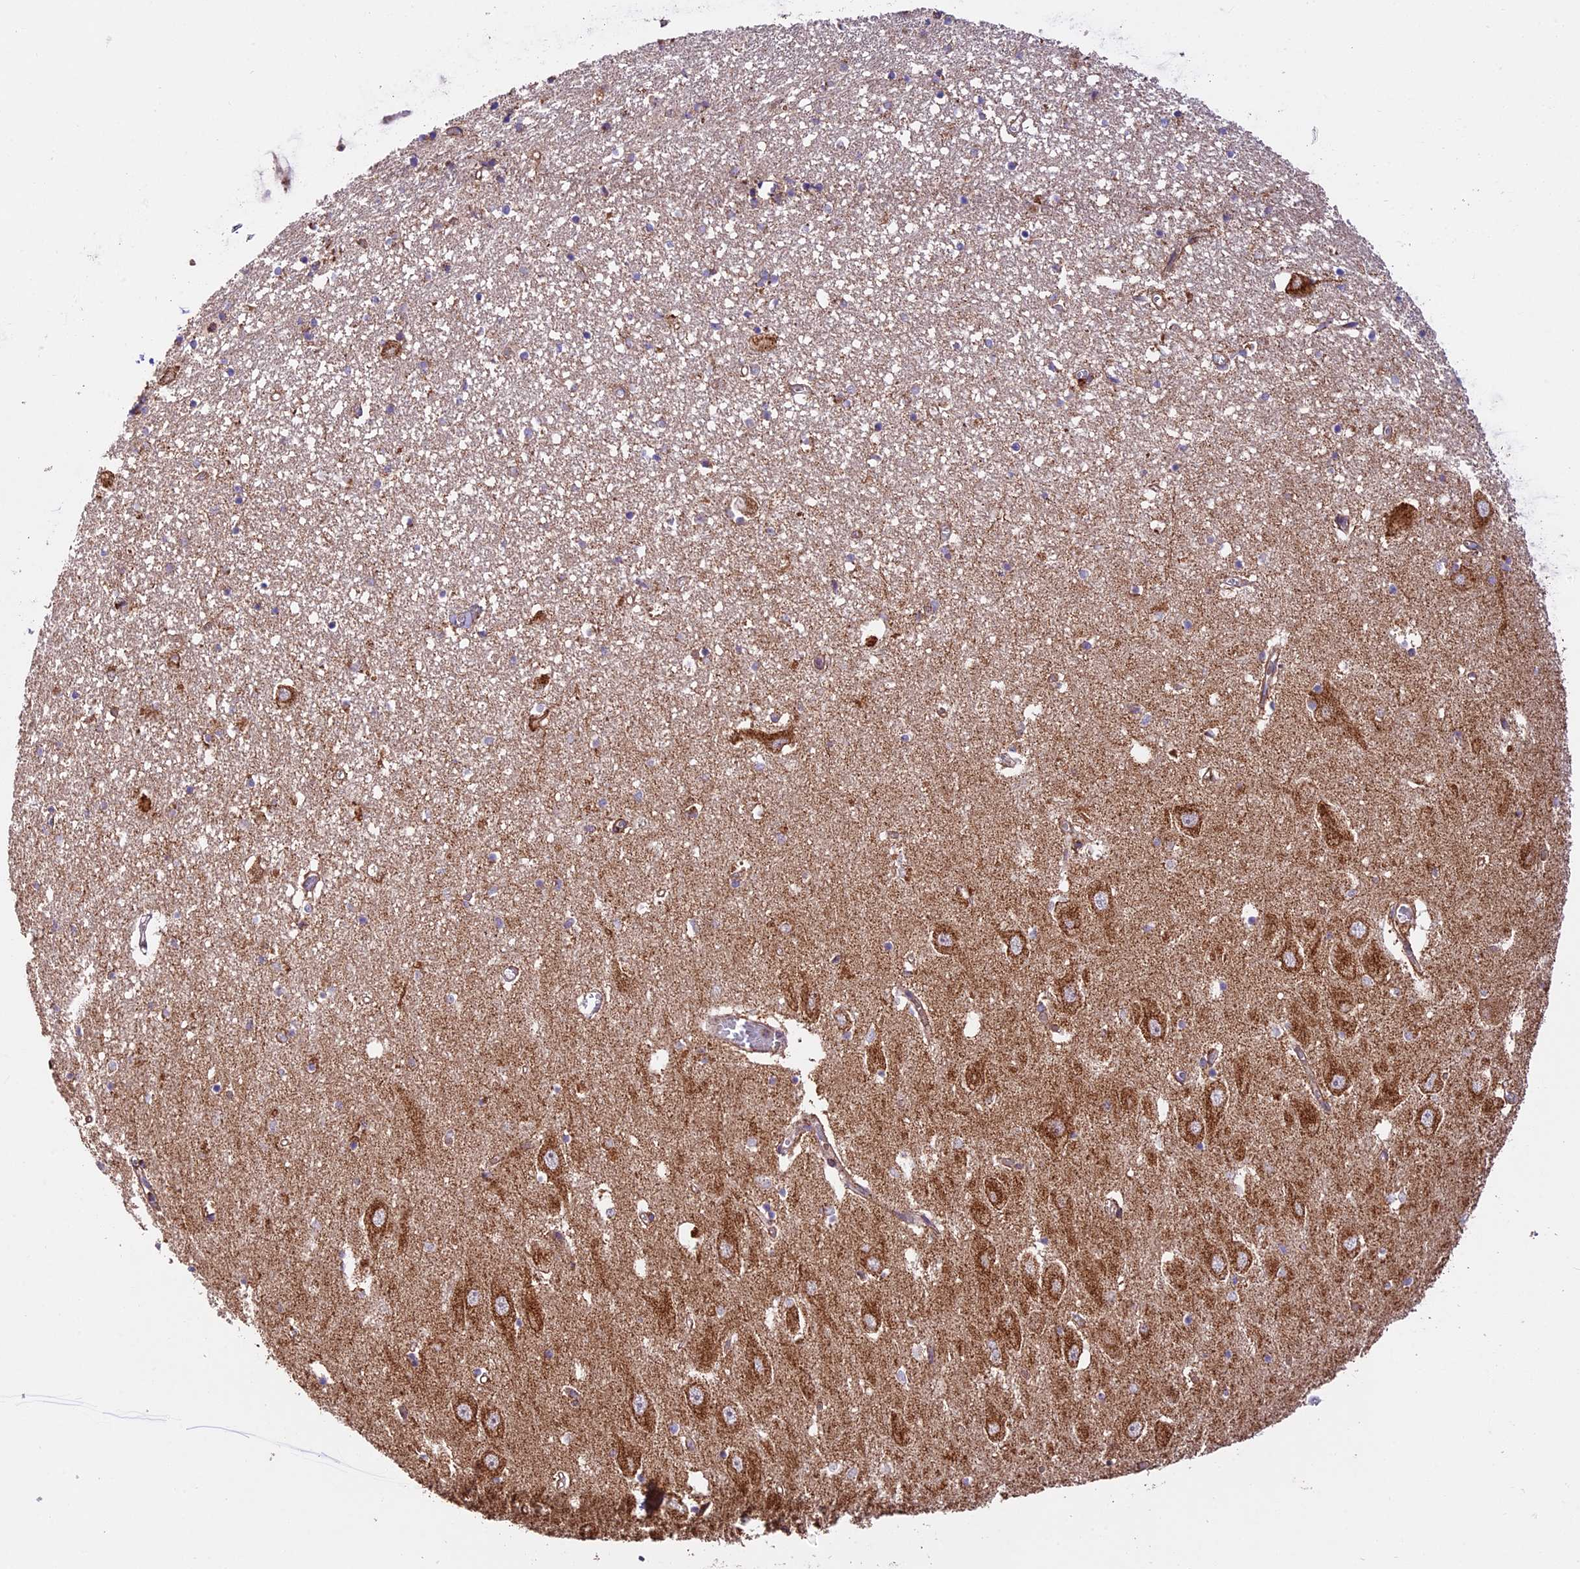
{"staining": {"intensity": "moderate", "quantity": "<25%", "location": "cytoplasmic/membranous"}, "tissue": "hippocampus", "cell_type": "Glial cells", "image_type": "normal", "snomed": [{"axis": "morphology", "description": "Normal tissue, NOS"}, {"axis": "topography", "description": "Hippocampus"}], "caption": "An image of human hippocampus stained for a protein shows moderate cytoplasmic/membranous brown staining in glial cells. The staining is performed using DAB brown chromogen to label protein expression. The nuclei are counter-stained blue using hematoxylin.", "gene": "NDUFA8", "patient": {"sex": "female", "age": 64}}